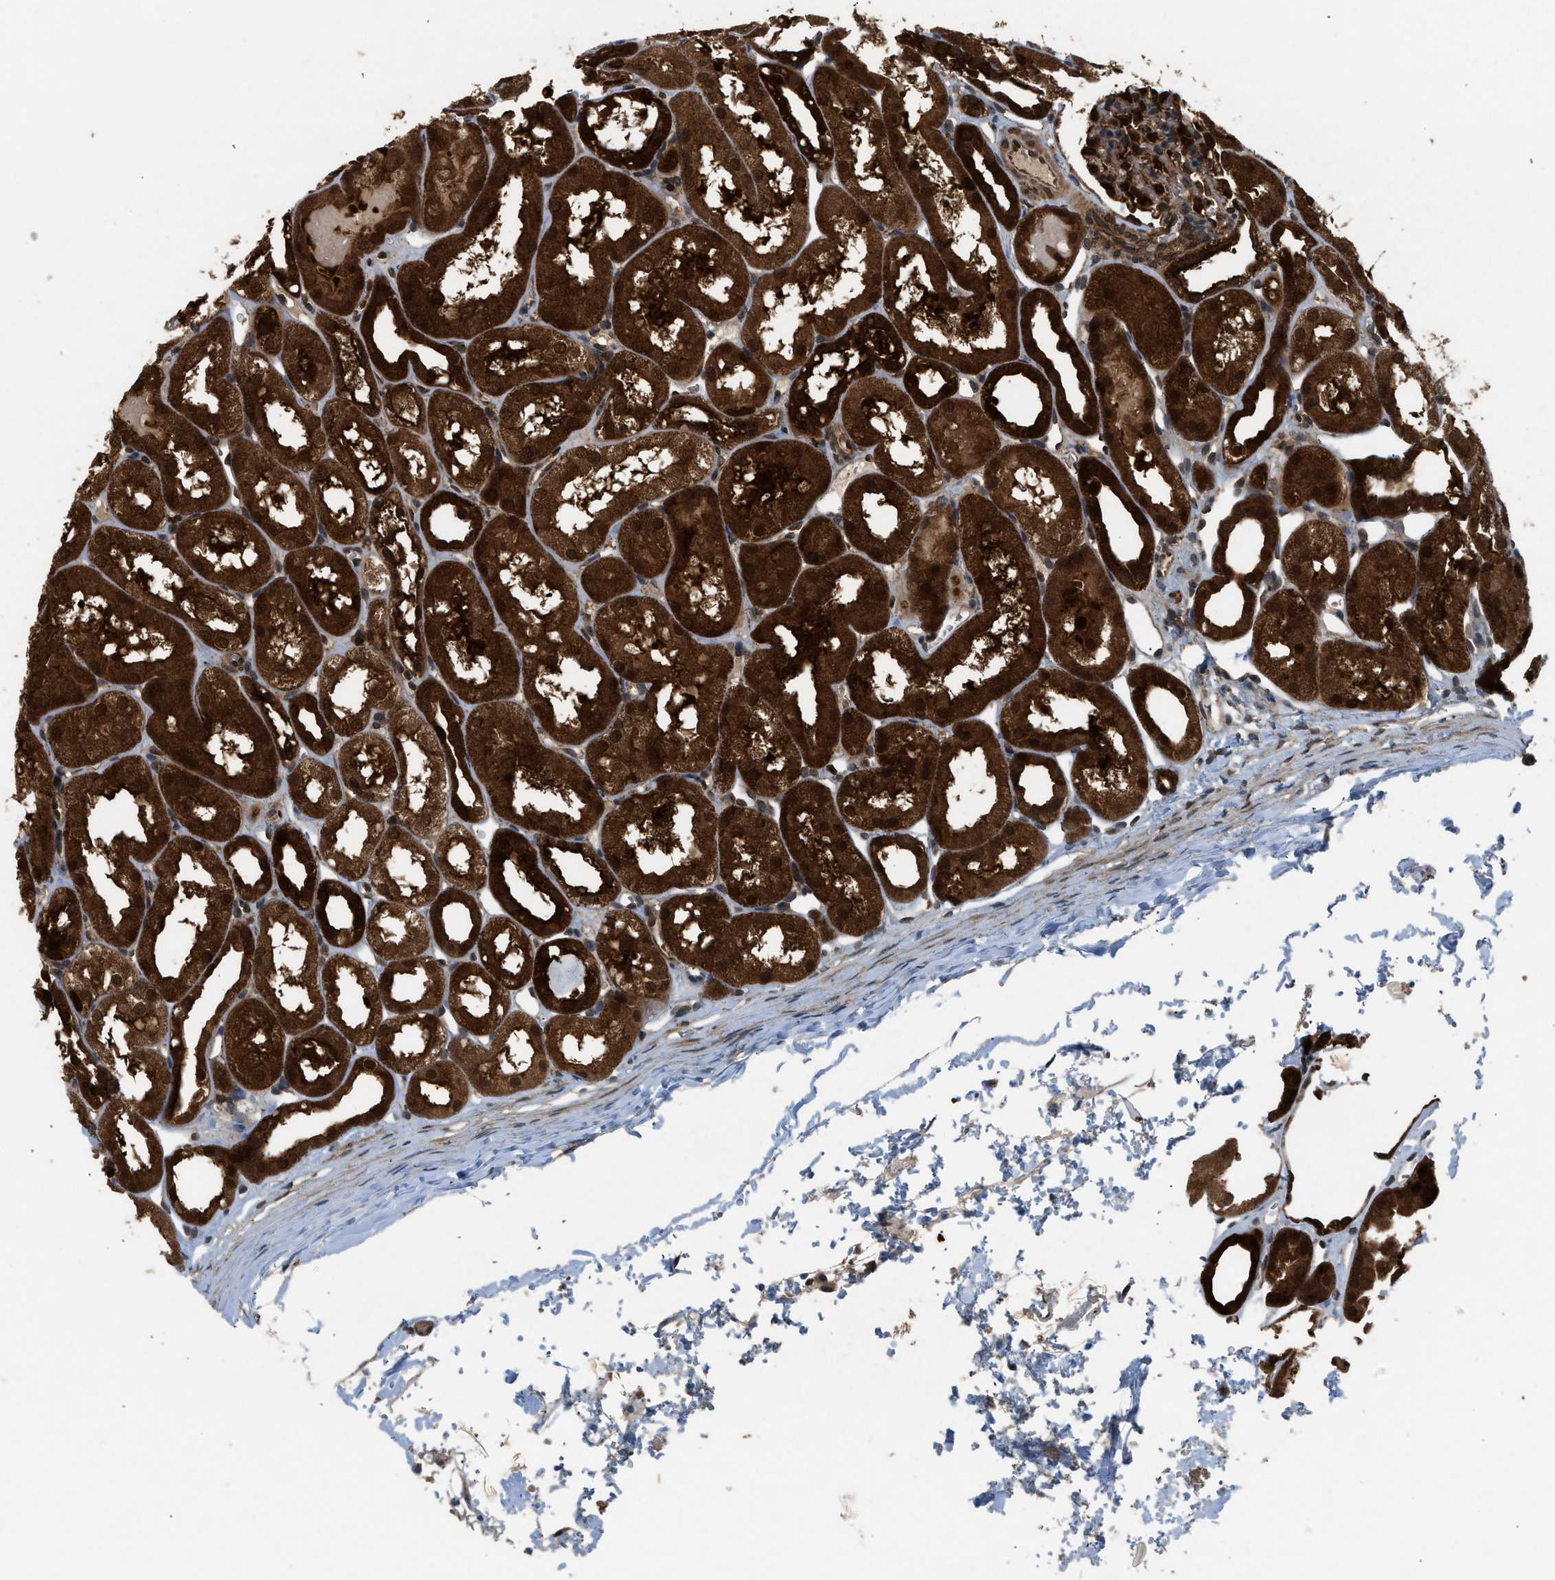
{"staining": {"intensity": "strong", "quantity": "25%-75%", "location": "cytoplasmic/membranous"}, "tissue": "kidney", "cell_type": "Cells in glomeruli", "image_type": "normal", "snomed": [{"axis": "morphology", "description": "Normal tissue, NOS"}, {"axis": "topography", "description": "Kidney"}, {"axis": "topography", "description": "Urinary bladder"}], "caption": "Protein expression analysis of unremarkable kidney exhibits strong cytoplasmic/membranous expression in approximately 25%-75% of cells in glomeruli.", "gene": "OXSR1", "patient": {"sex": "male", "age": 16}}